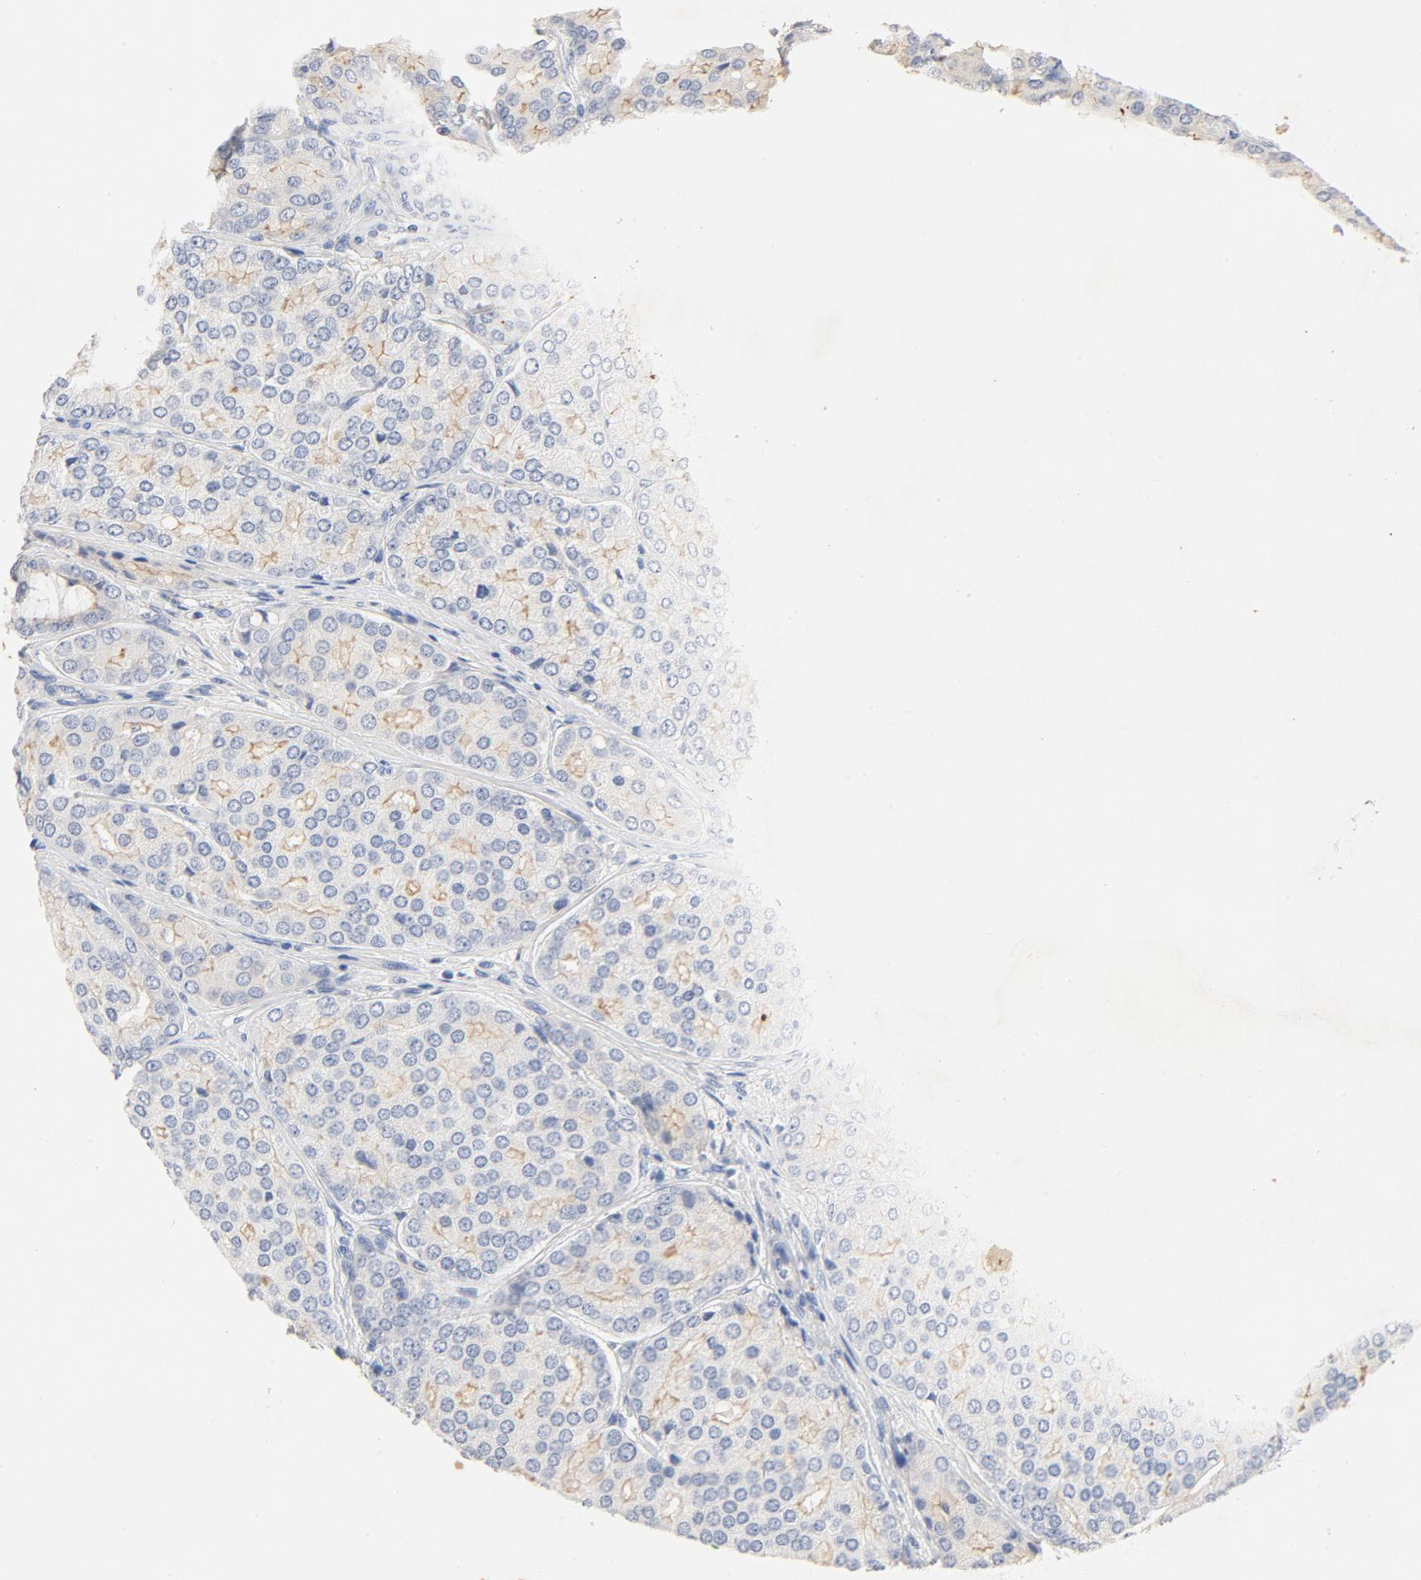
{"staining": {"intensity": "weak", "quantity": "<25%", "location": "cytoplasmic/membranous"}, "tissue": "prostate cancer", "cell_type": "Tumor cells", "image_type": "cancer", "snomed": [{"axis": "morphology", "description": "Adenocarcinoma, High grade"}, {"axis": "topography", "description": "Prostate"}], "caption": "Immunohistochemical staining of adenocarcinoma (high-grade) (prostate) displays no significant expression in tumor cells. (DAB IHC, high magnification).", "gene": "STAT1", "patient": {"sex": "male", "age": 64}}